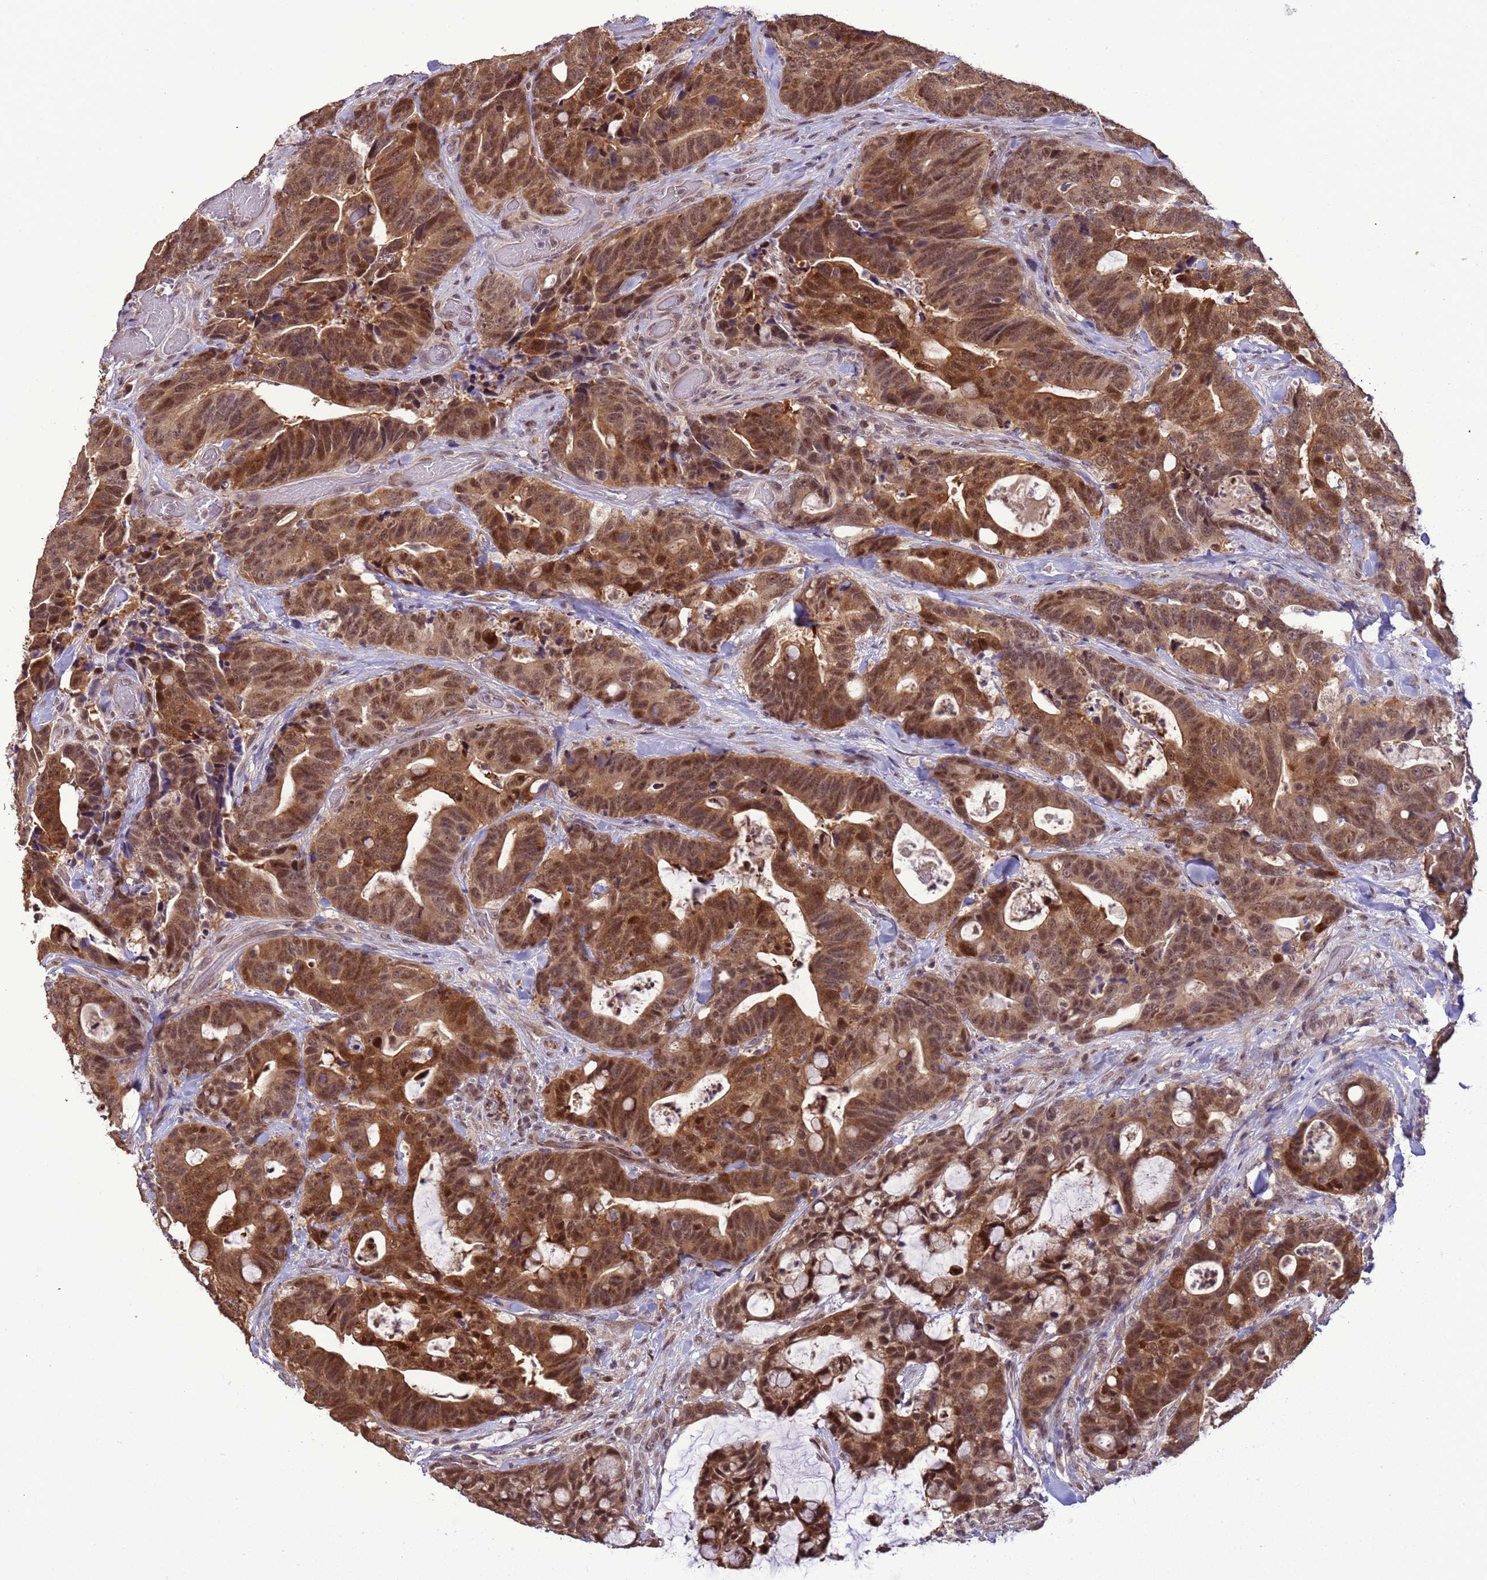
{"staining": {"intensity": "strong", "quantity": ">75%", "location": "cytoplasmic/membranous,nuclear"}, "tissue": "colorectal cancer", "cell_type": "Tumor cells", "image_type": "cancer", "snomed": [{"axis": "morphology", "description": "Adenocarcinoma, NOS"}, {"axis": "topography", "description": "Colon"}], "caption": "Protein staining shows strong cytoplasmic/membranous and nuclear positivity in about >75% of tumor cells in colorectal adenocarcinoma.", "gene": "ZBTB5", "patient": {"sex": "female", "age": 82}}